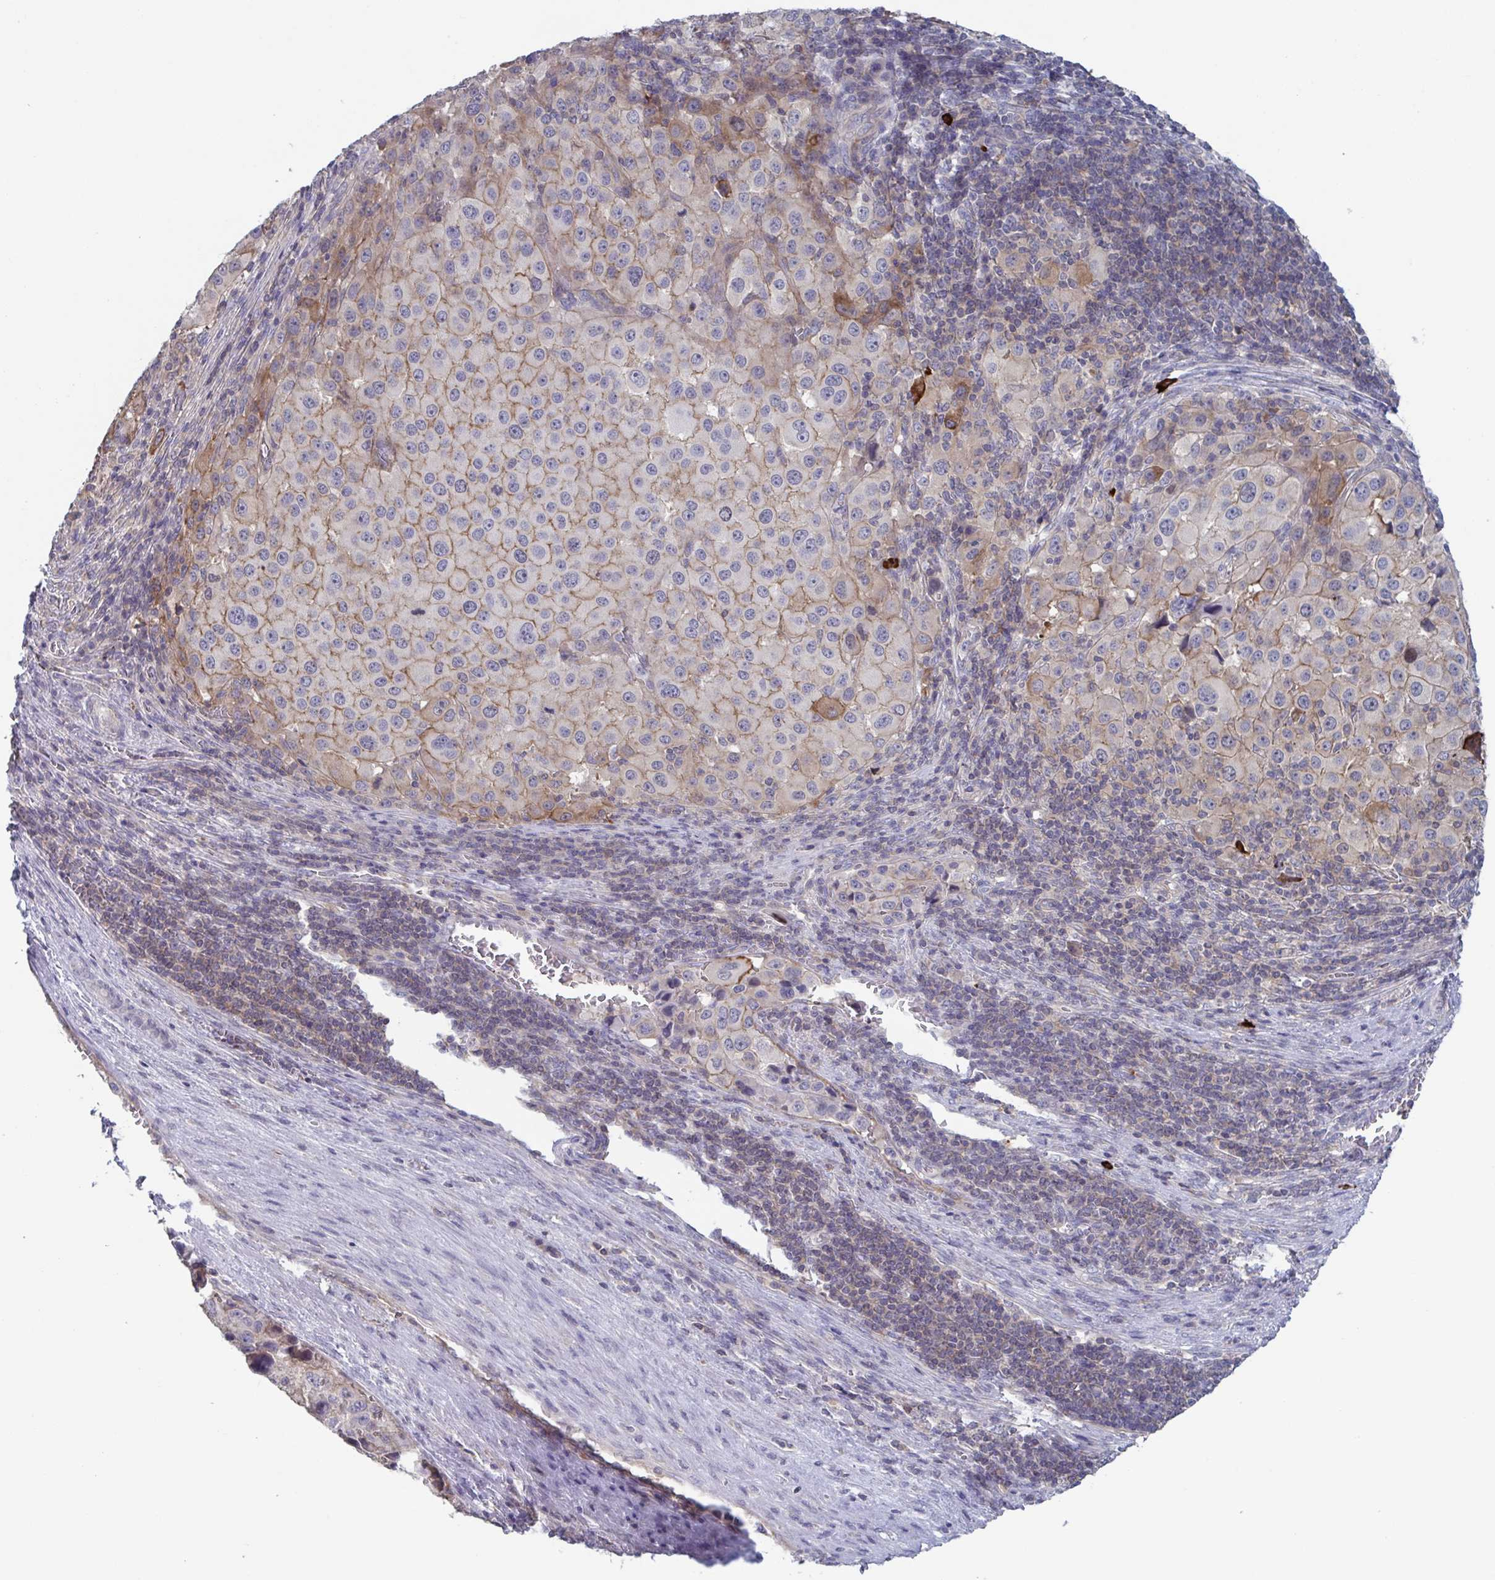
{"staining": {"intensity": "moderate", "quantity": "25%-75%", "location": "cytoplasmic/membranous"}, "tissue": "melanoma", "cell_type": "Tumor cells", "image_type": "cancer", "snomed": [{"axis": "morphology", "description": "Malignant melanoma, Metastatic site"}, {"axis": "topography", "description": "Lymph node"}], "caption": "High-power microscopy captured an immunohistochemistry image of malignant melanoma (metastatic site), revealing moderate cytoplasmic/membranous expression in approximately 25%-75% of tumor cells.", "gene": "STK26", "patient": {"sex": "female", "age": 65}}